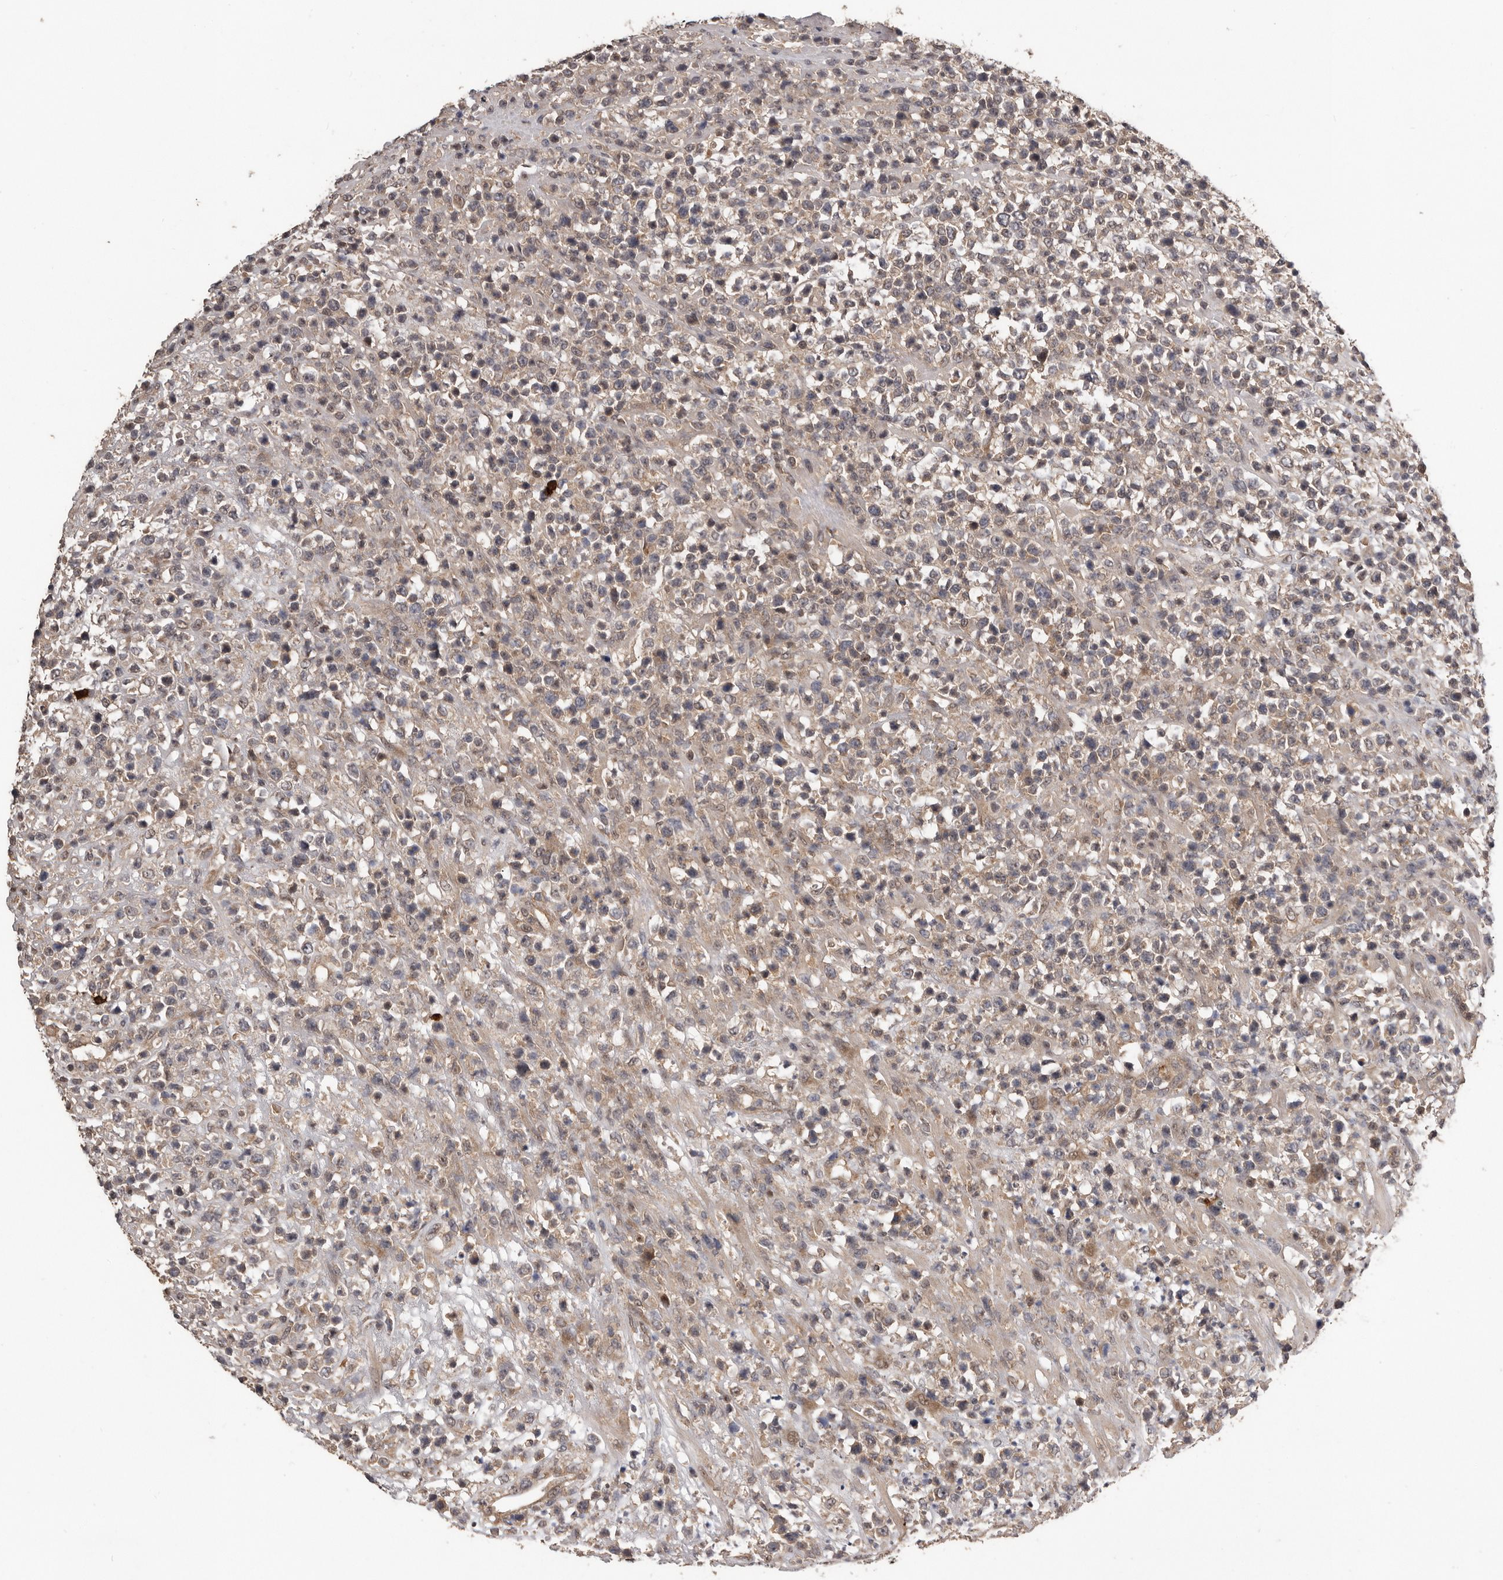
{"staining": {"intensity": "weak", "quantity": "<25%", "location": "cytoplasmic/membranous"}, "tissue": "lymphoma", "cell_type": "Tumor cells", "image_type": "cancer", "snomed": [{"axis": "morphology", "description": "Malignant lymphoma, non-Hodgkin's type, High grade"}, {"axis": "topography", "description": "Colon"}], "caption": "IHC histopathology image of neoplastic tissue: lymphoma stained with DAB (3,3'-diaminobenzidine) shows no significant protein expression in tumor cells.", "gene": "VPS37A", "patient": {"sex": "female", "age": 53}}